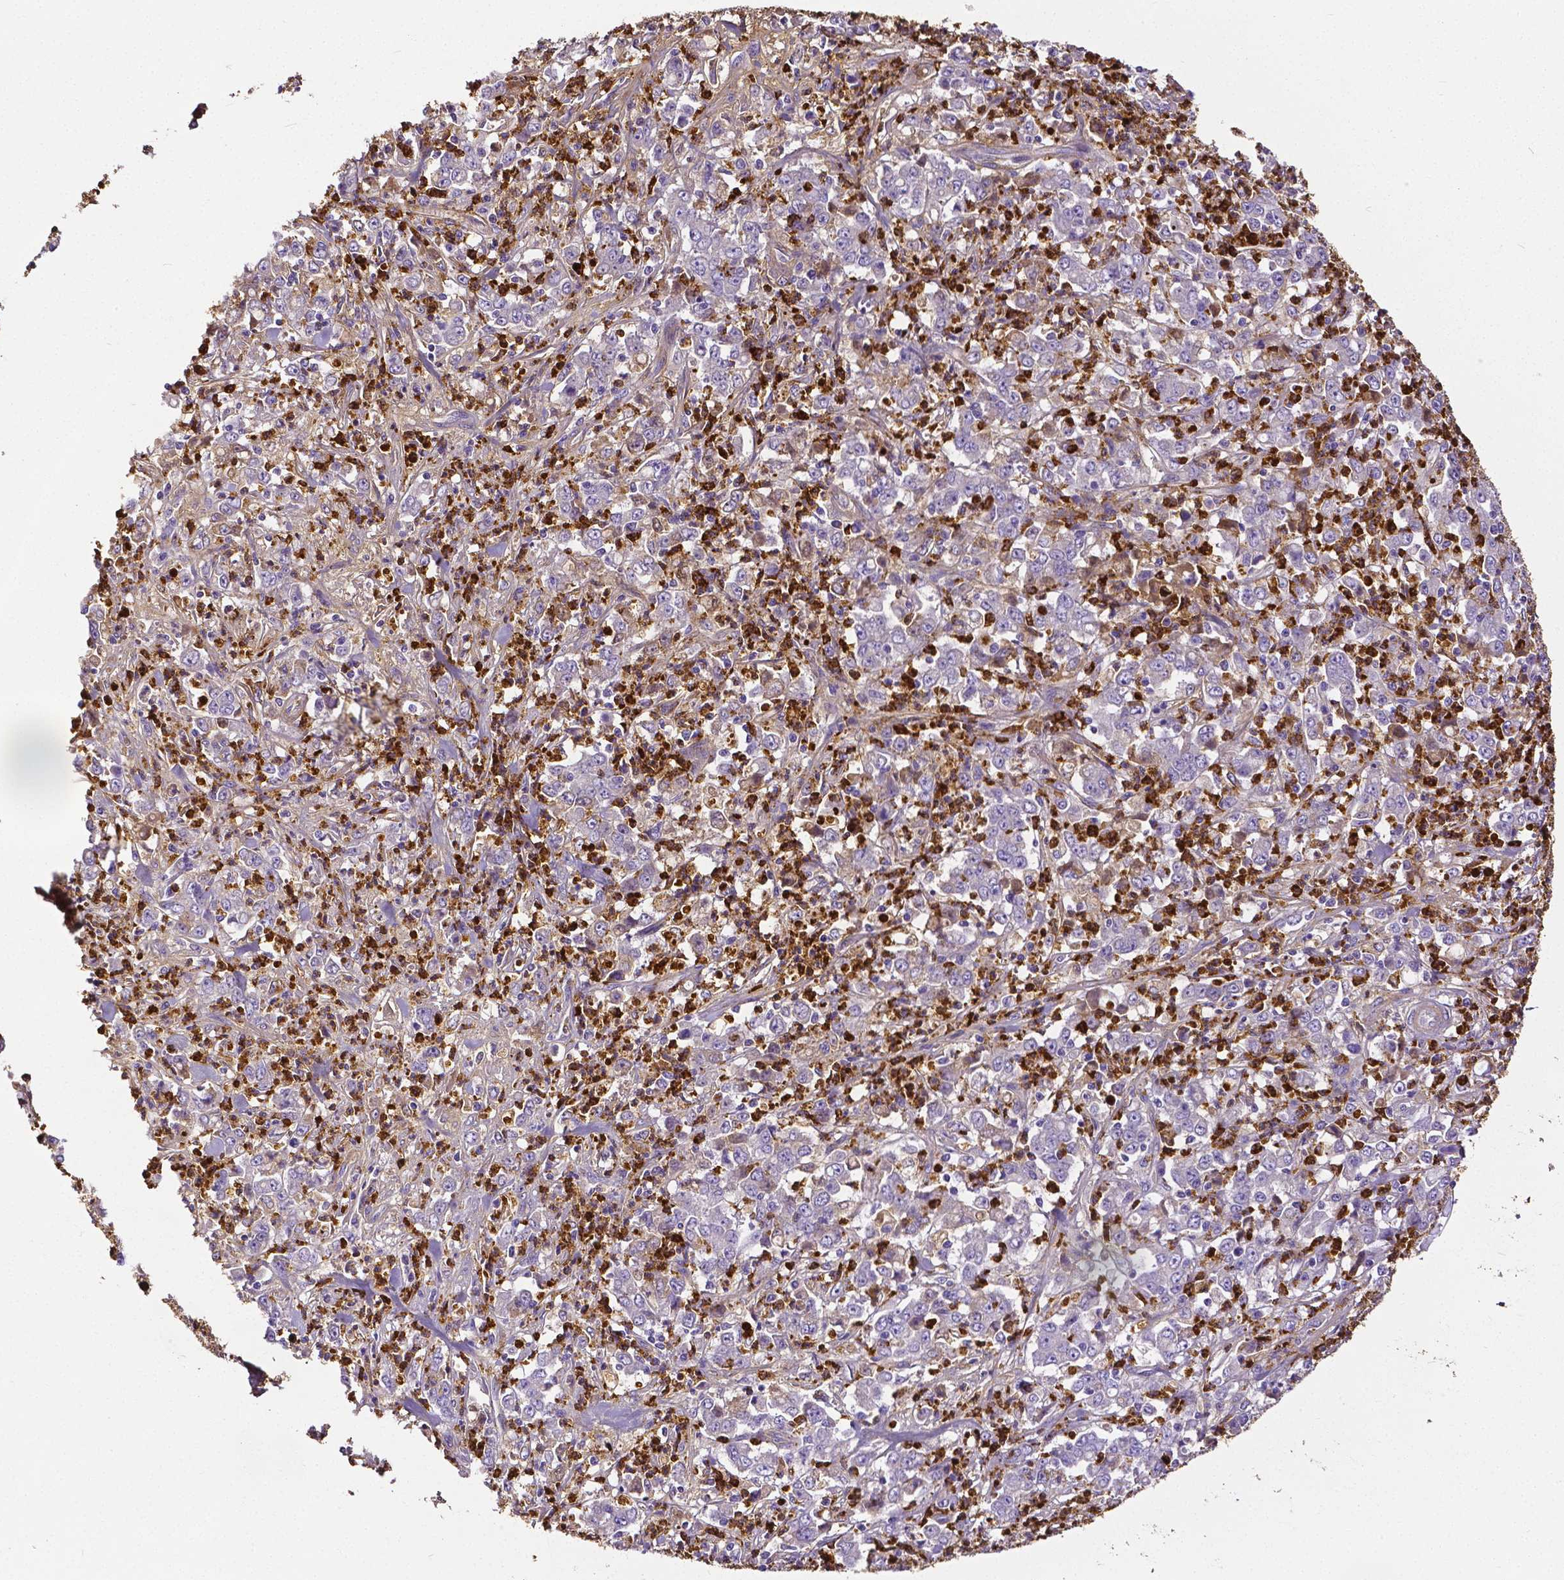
{"staining": {"intensity": "negative", "quantity": "none", "location": "none"}, "tissue": "stomach cancer", "cell_type": "Tumor cells", "image_type": "cancer", "snomed": [{"axis": "morphology", "description": "Adenocarcinoma, NOS"}, {"axis": "topography", "description": "Stomach, lower"}], "caption": "This is a micrograph of immunohistochemistry (IHC) staining of stomach cancer, which shows no expression in tumor cells.", "gene": "MMP9", "patient": {"sex": "female", "age": 71}}